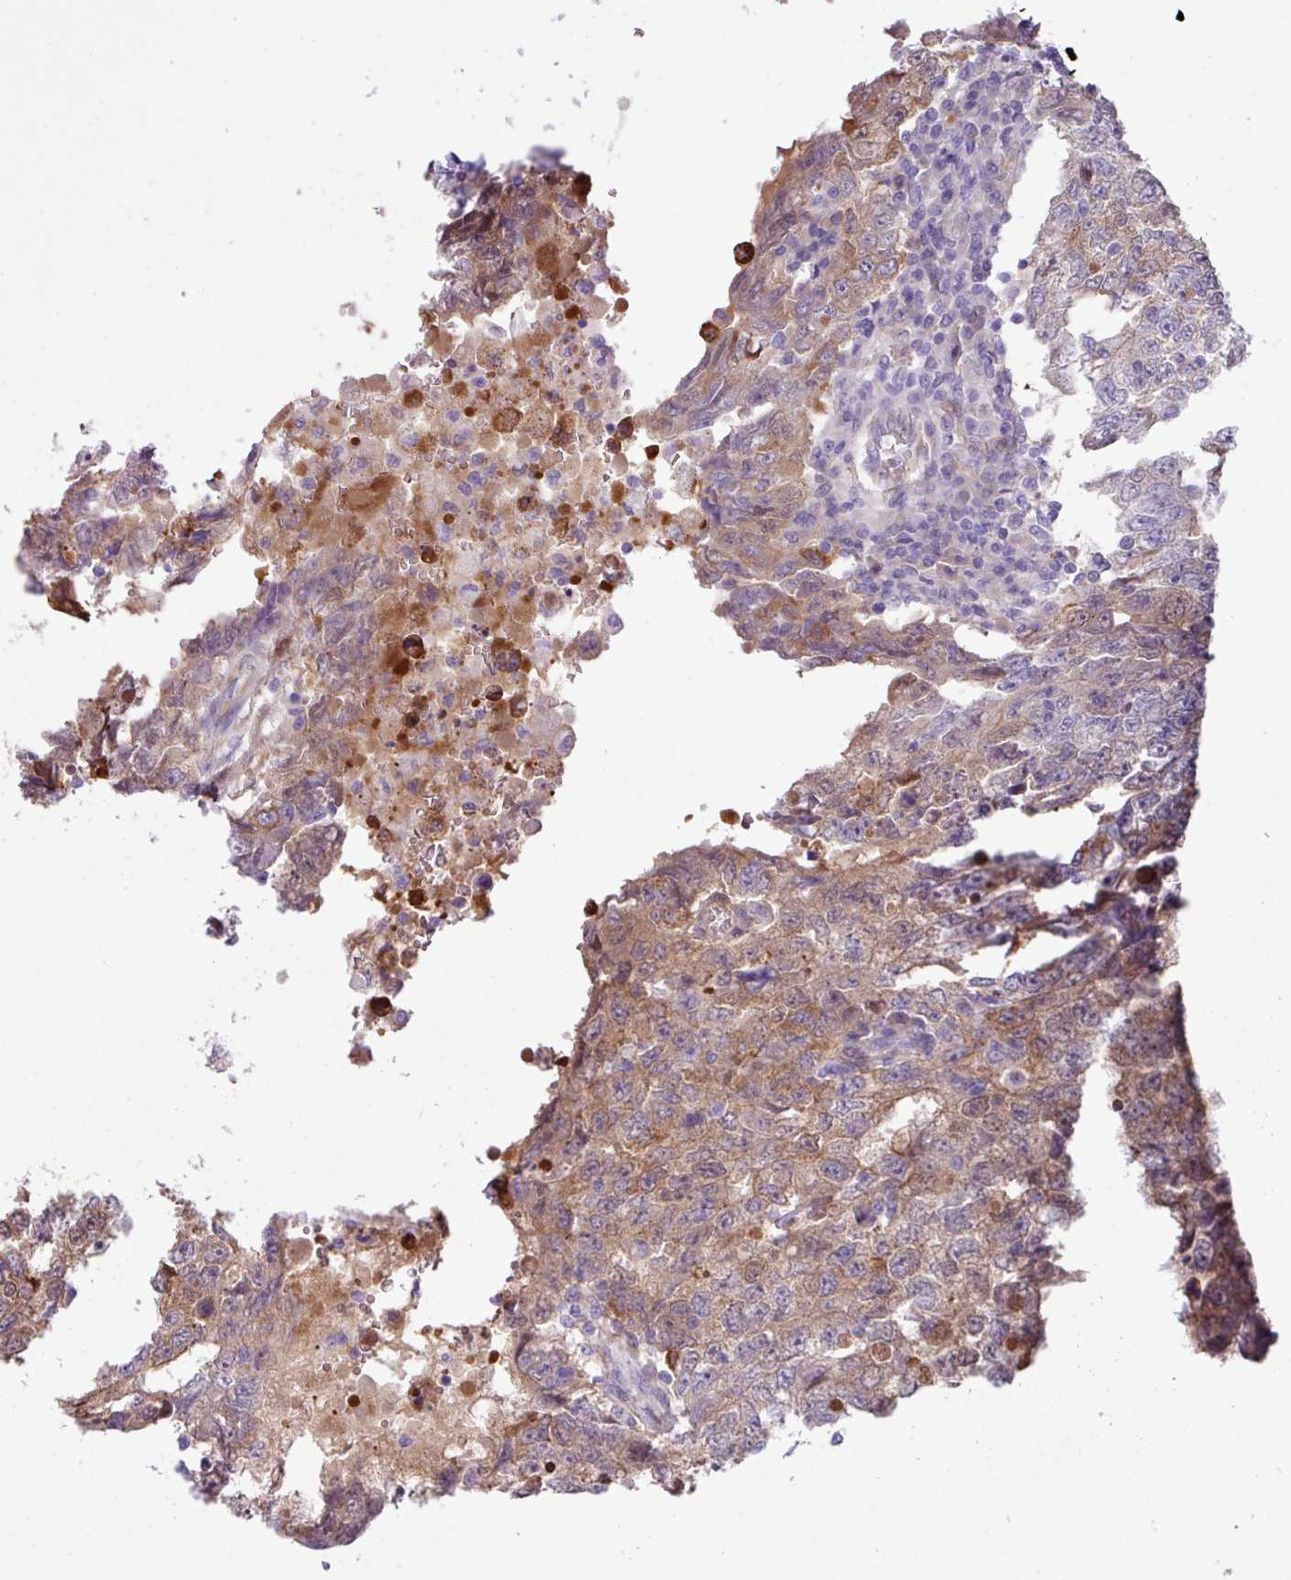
{"staining": {"intensity": "moderate", "quantity": ">75%", "location": "cytoplasmic/membranous,nuclear"}, "tissue": "testis cancer", "cell_type": "Tumor cells", "image_type": "cancer", "snomed": [{"axis": "morphology", "description": "Carcinoma, Embryonal, NOS"}, {"axis": "topography", "description": "Testis"}], "caption": "Immunohistochemical staining of embryonal carcinoma (testis) displays moderate cytoplasmic/membranous and nuclear protein staining in about >75% of tumor cells.", "gene": "DNAL1", "patient": {"sex": "male", "age": 26}}